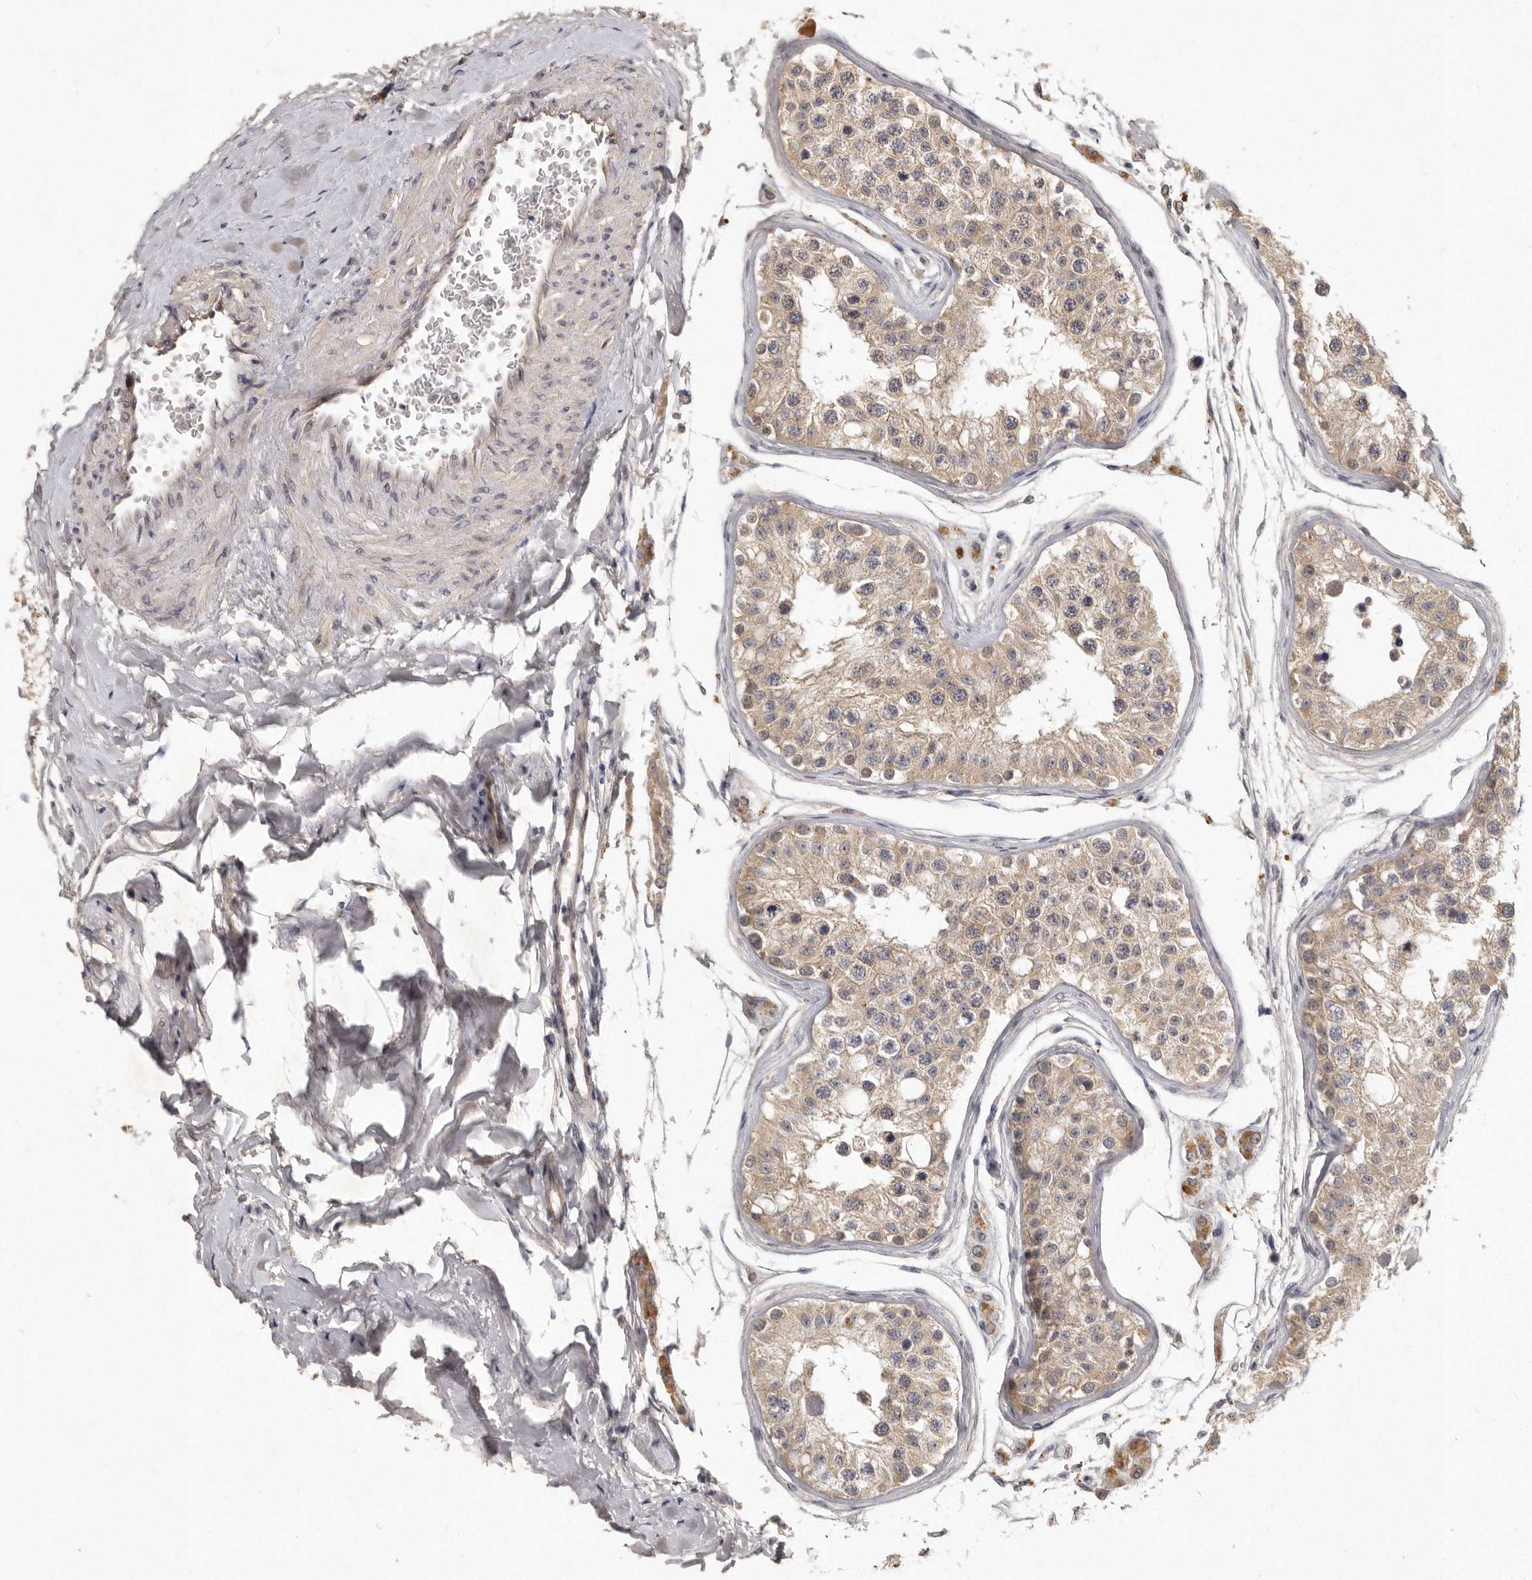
{"staining": {"intensity": "weak", "quantity": ">75%", "location": "cytoplasmic/membranous"}, "tissue": "testis", "cell_type": "Cells in seminiferous ducts", "image_type": "normal", "snomed": [{"axis": "morphology", "description": "Normal tissue, NOS"}, {"axis": "morphology", "description": "Adenocarcinoma, metastatic, NOS"}, {"axis": "topography", "description": "Testis"}], "caption": "The histopathology image demonstrates a brown stain indicating the presence of a protein in the cytoplasmic/membranous of cells in seminiferous ducts in testis.", "gene": "SLC22A1", "patient": {"sex": "male", "age": 26}}